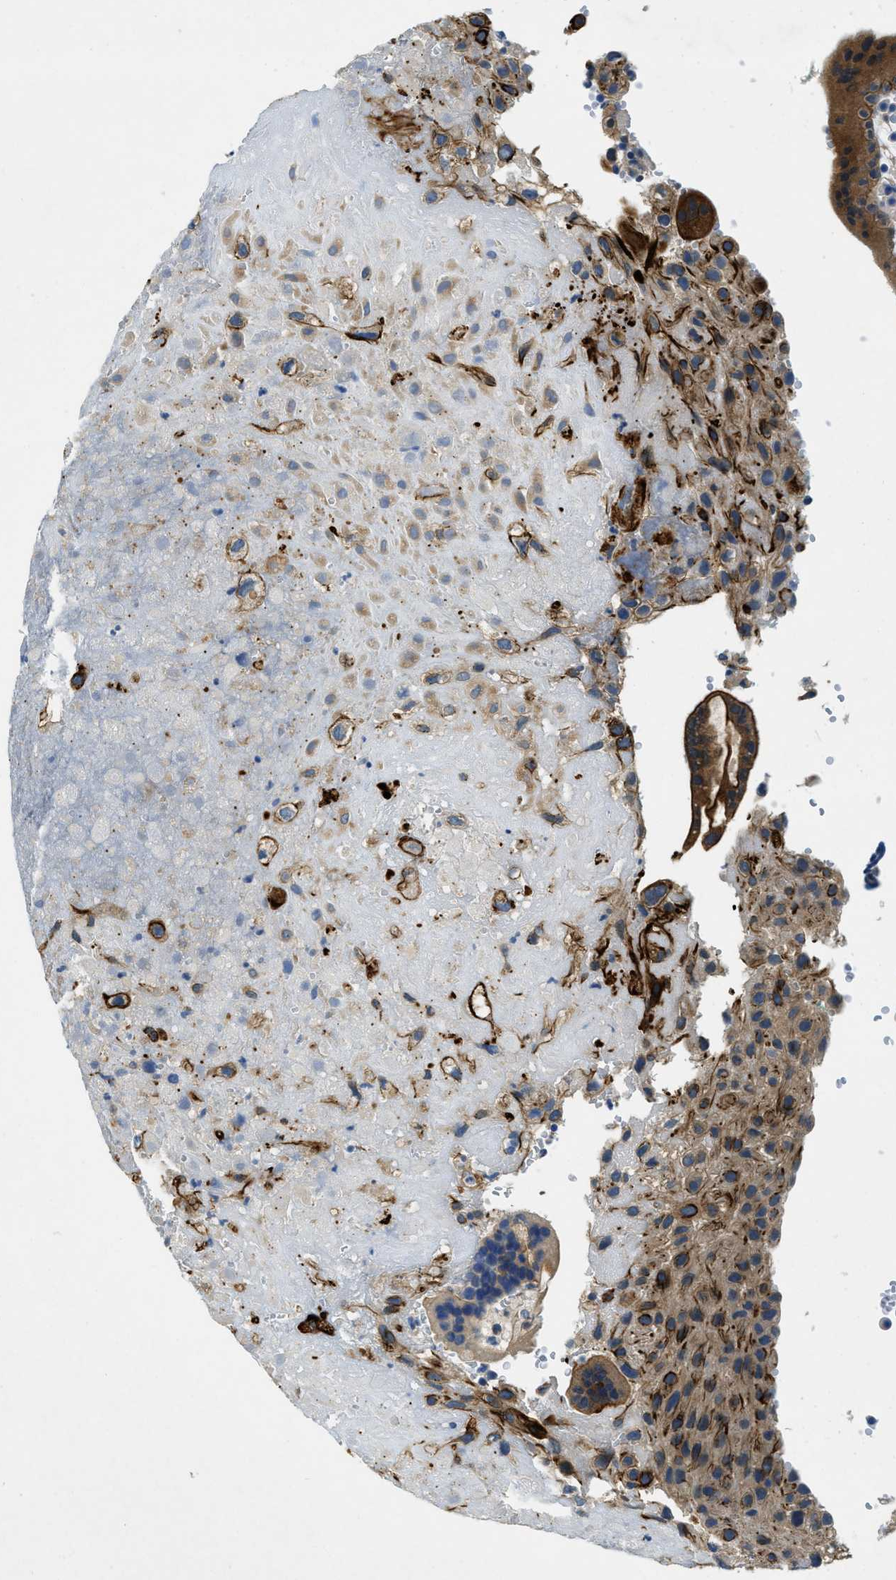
{"staining": {"intensity": "moderate", "quantity": "<25%", "location": "cytoplasmic/membranous"}, "tissue": "placenta", "cell_type": "Decidual cells", "image_type": "normal", "snomed": [{"axis": "morphology", "description": "Normal tissue, NOS"}, {"axis": "topography", "description": "Placenta"}], "caption": "This micrograph displays IHC staining of normal placenta, with low moderate cytoplasmic/membranous staining in approximately <25% of decidual cells.", "gene": "RIPK2", "patient": {"sex": "female", "age": 18}}